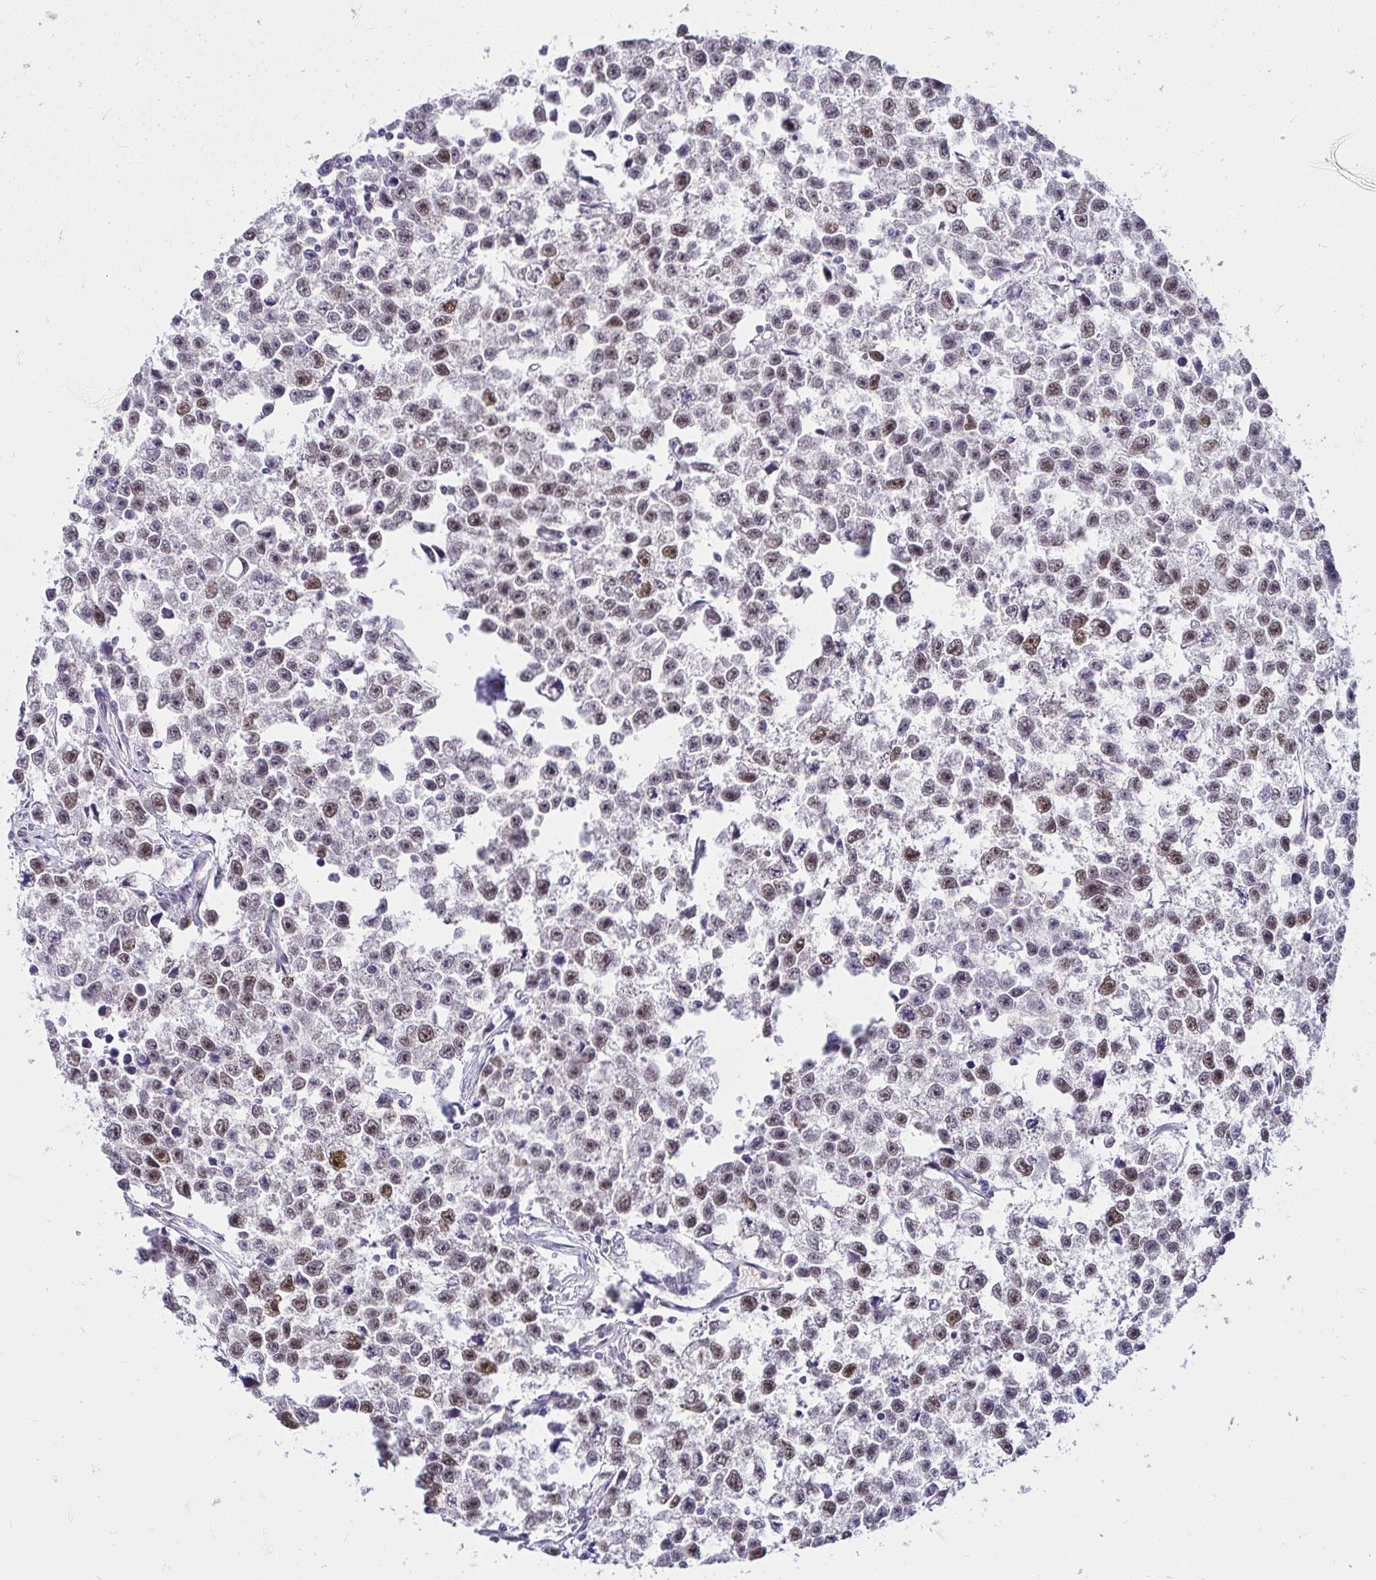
{"staining": {"intensity": "moderate", "quantity": "25%-75%", "location": "nuclear"}, "tissue": "testis cancer", "cell_type": "Tumor cells", "image_type": "cancer", "snomed": [{"axis": "morphology", "description": "Seminoma, NOS"}, {"axis": "topography", "description": "Testis"}], "caption": "Seminoma (testis) stained for a protein (brown) displays moderate nuclear positive expression in about 25%-75% of tumor cells.", "gene": "RIMS4", "patient": {"sex": "male", "age": 26}}